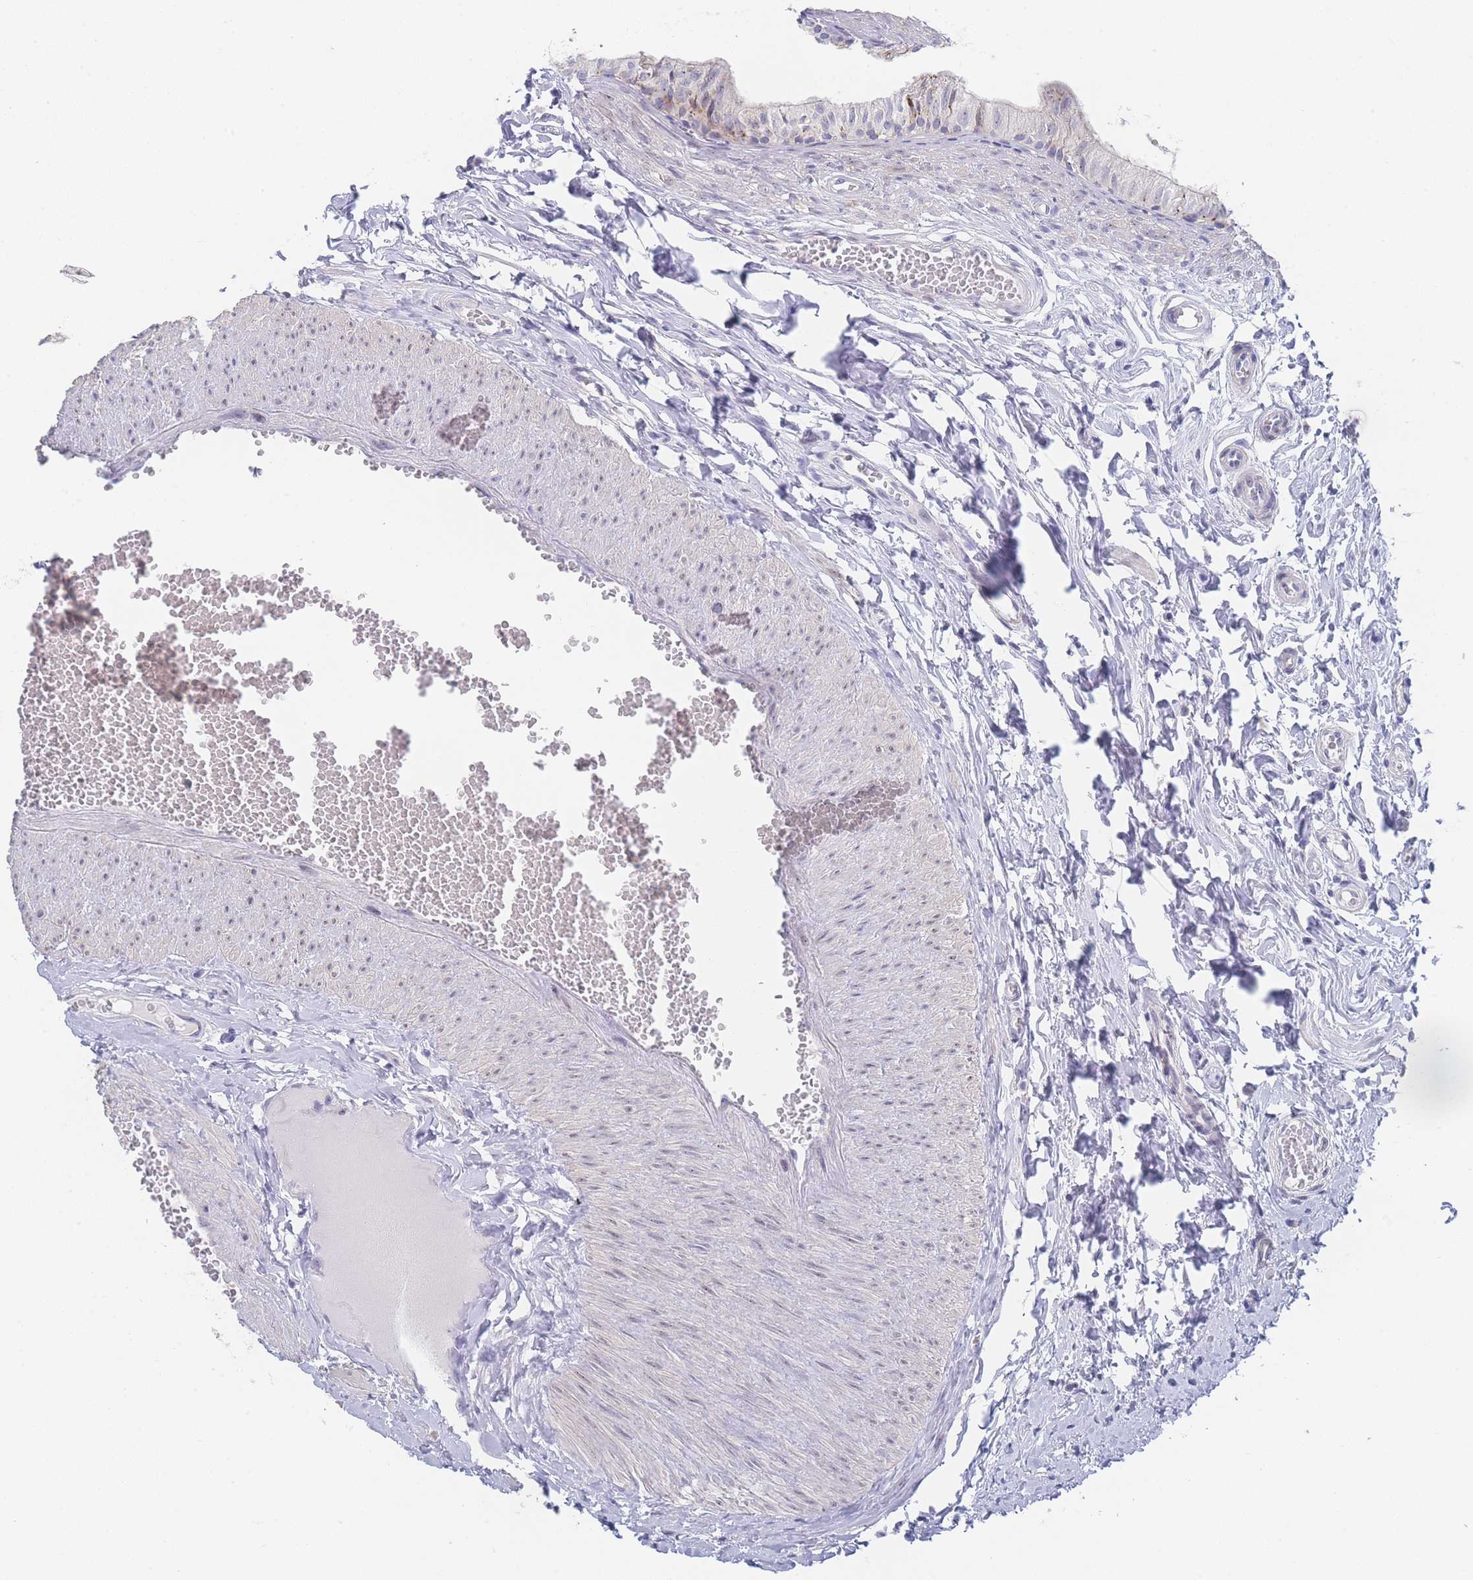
{"staining": {"intensity": "weak", "quantity": "25%-75%", "location": "cytoplasmic/membranous,nuclear"}, "tissue": "epididymis", "cell_type": "Glandular cells", "image_type": "normal", "snomed": [{"axis": "morphology", "description": "Normal tissue, NOS"}, {"axis": "topography", "description": "Epididymis"}], "caption": "Protein staining of benign epididymis shows weak cytoplasmic/membranous,nuclear staining in approximately 25%-75% of glandular cells. Using DAB (brown) and hematoxylin (blue) stains, captured at high magnification using brightfield microscopy.", "gene": "ZNF142", "patient": {"sex": "male", "age": 37}}